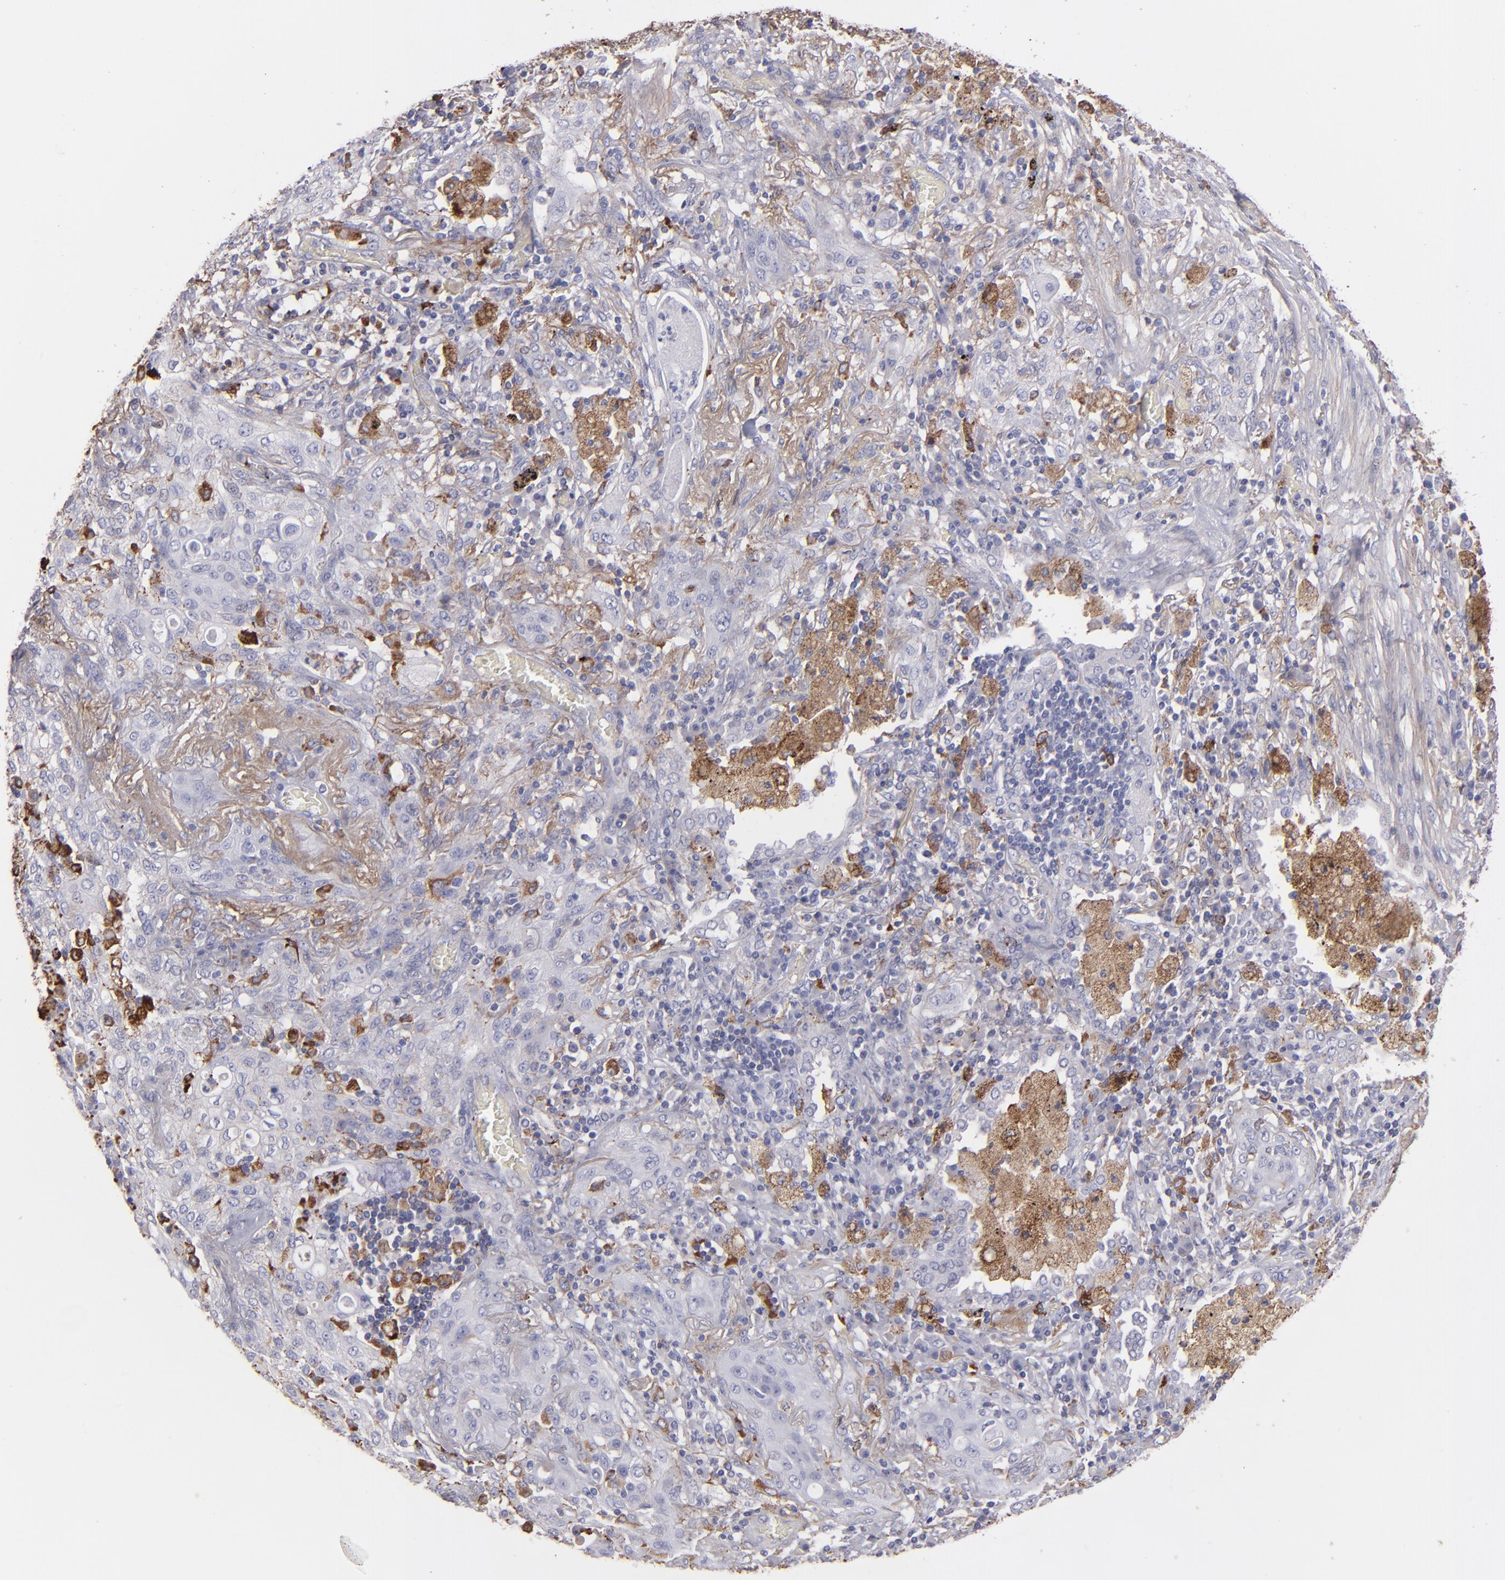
{"staining": {"intensity": "weak", "quantity": "<25%", "location": "cytoplasmic/membranous"}, "tissue": "lung cancer", "cell_type": "Tumor cells", "image_type": "cancer", "snomed": [{"axis": "morphology", "description": "Squamous cell carcinoma, NOS"}, {"axis": "topography", "description": "Lung"}], "caption": "Immunohistochemistry photomicrograph of neoplastic tissue: lung cancer (squamous cell carcinoma) stained with DAB (3,3'-diaminobenzidine) reveals no significant protein staining in tumor cells.", "gene": "C1QA", "patient": {"sex": "female", "age": 47}}